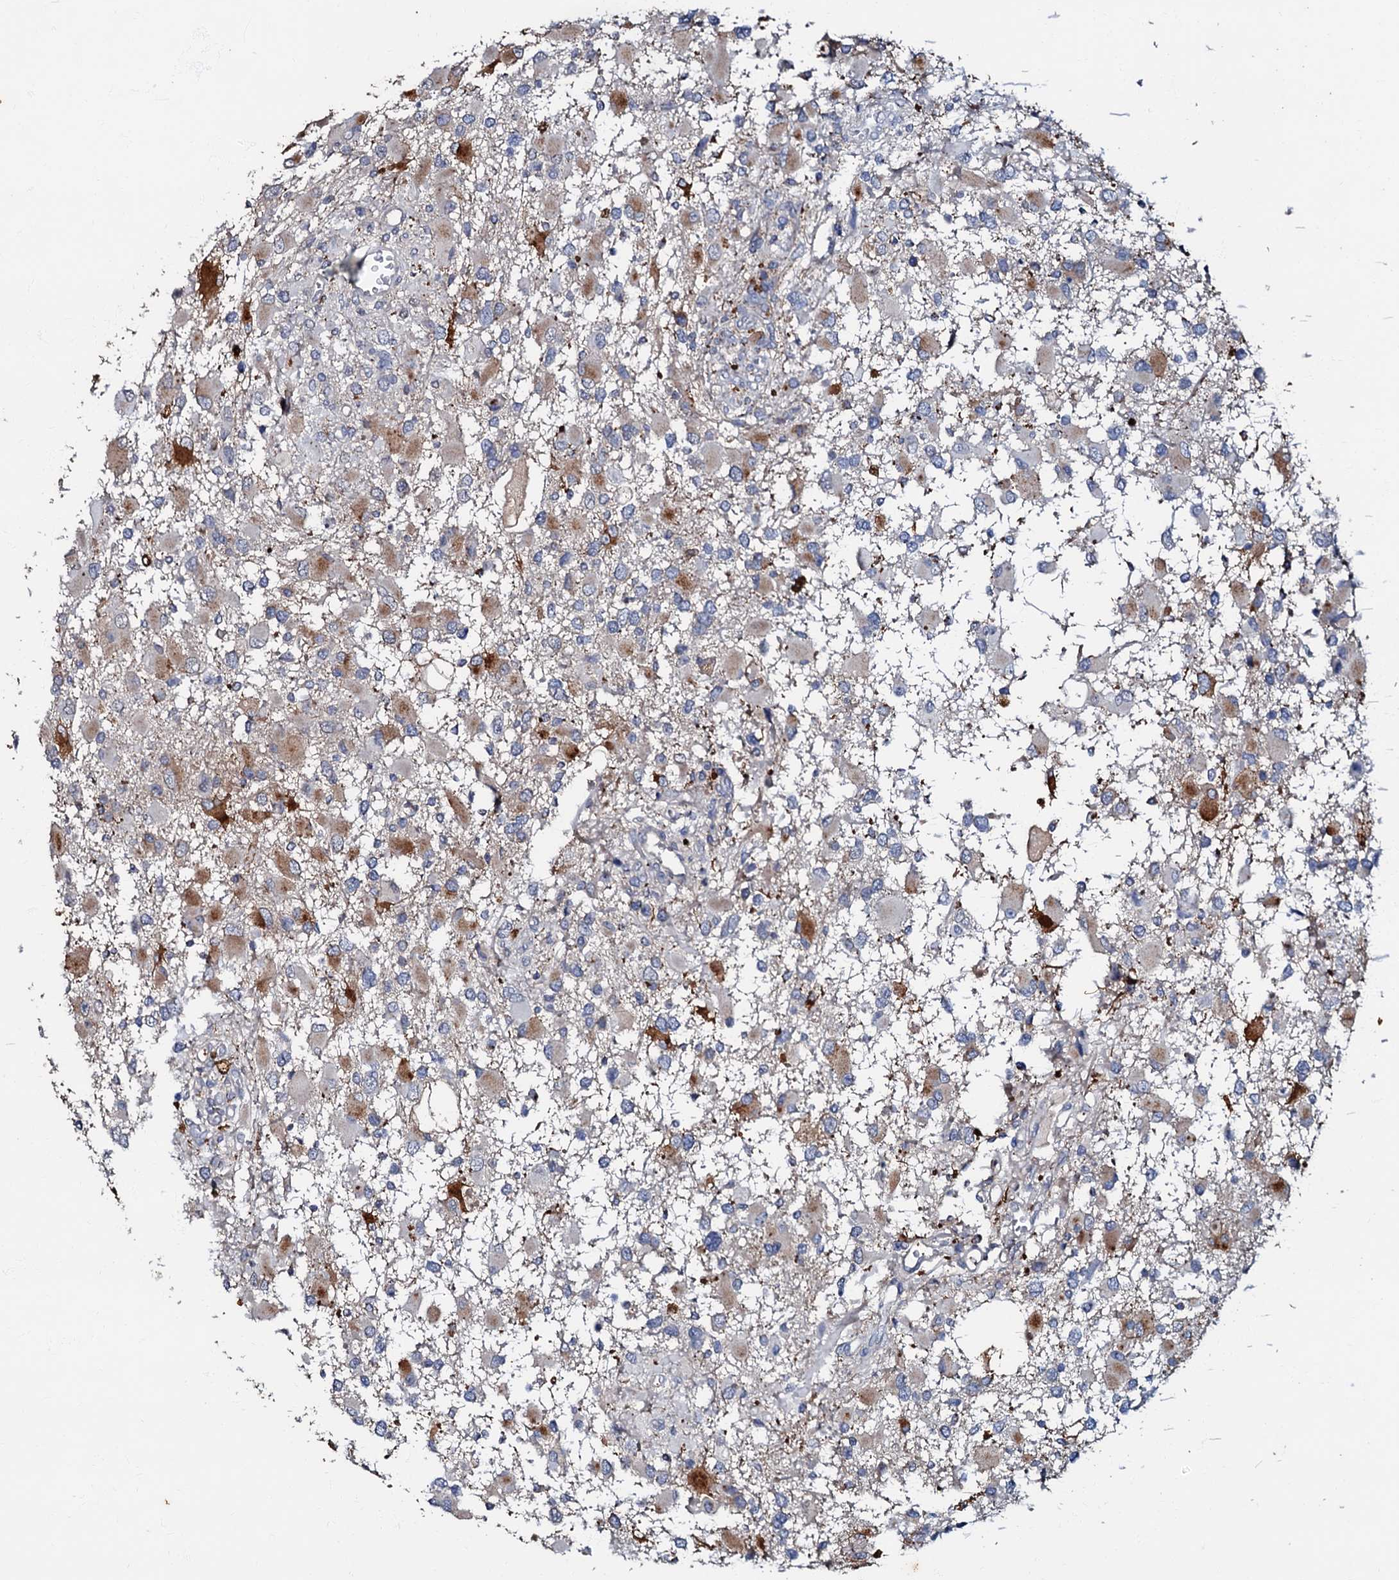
{"staining": {"intensity": "moderate", "quantity": "<25%", "location": "cytoplasmic/membranous"}, "tissue": "glioma", "cell_type": "Tumor cells", "image_type": "cancer", "snomed": [{"axis": "morphology", "description": "Glioma, malignant, High grade"}, {"axis": "topography", "description": "Brain"}], "caption": "This micrograph demonstrates IHC staining of human malignant glioma (high-grade), with low moderate cytoplasmic/membranous positivity in about <25% of tumor cells.", "gene": "MANSC4", "patient": {"sex": "male", "age": 53}}